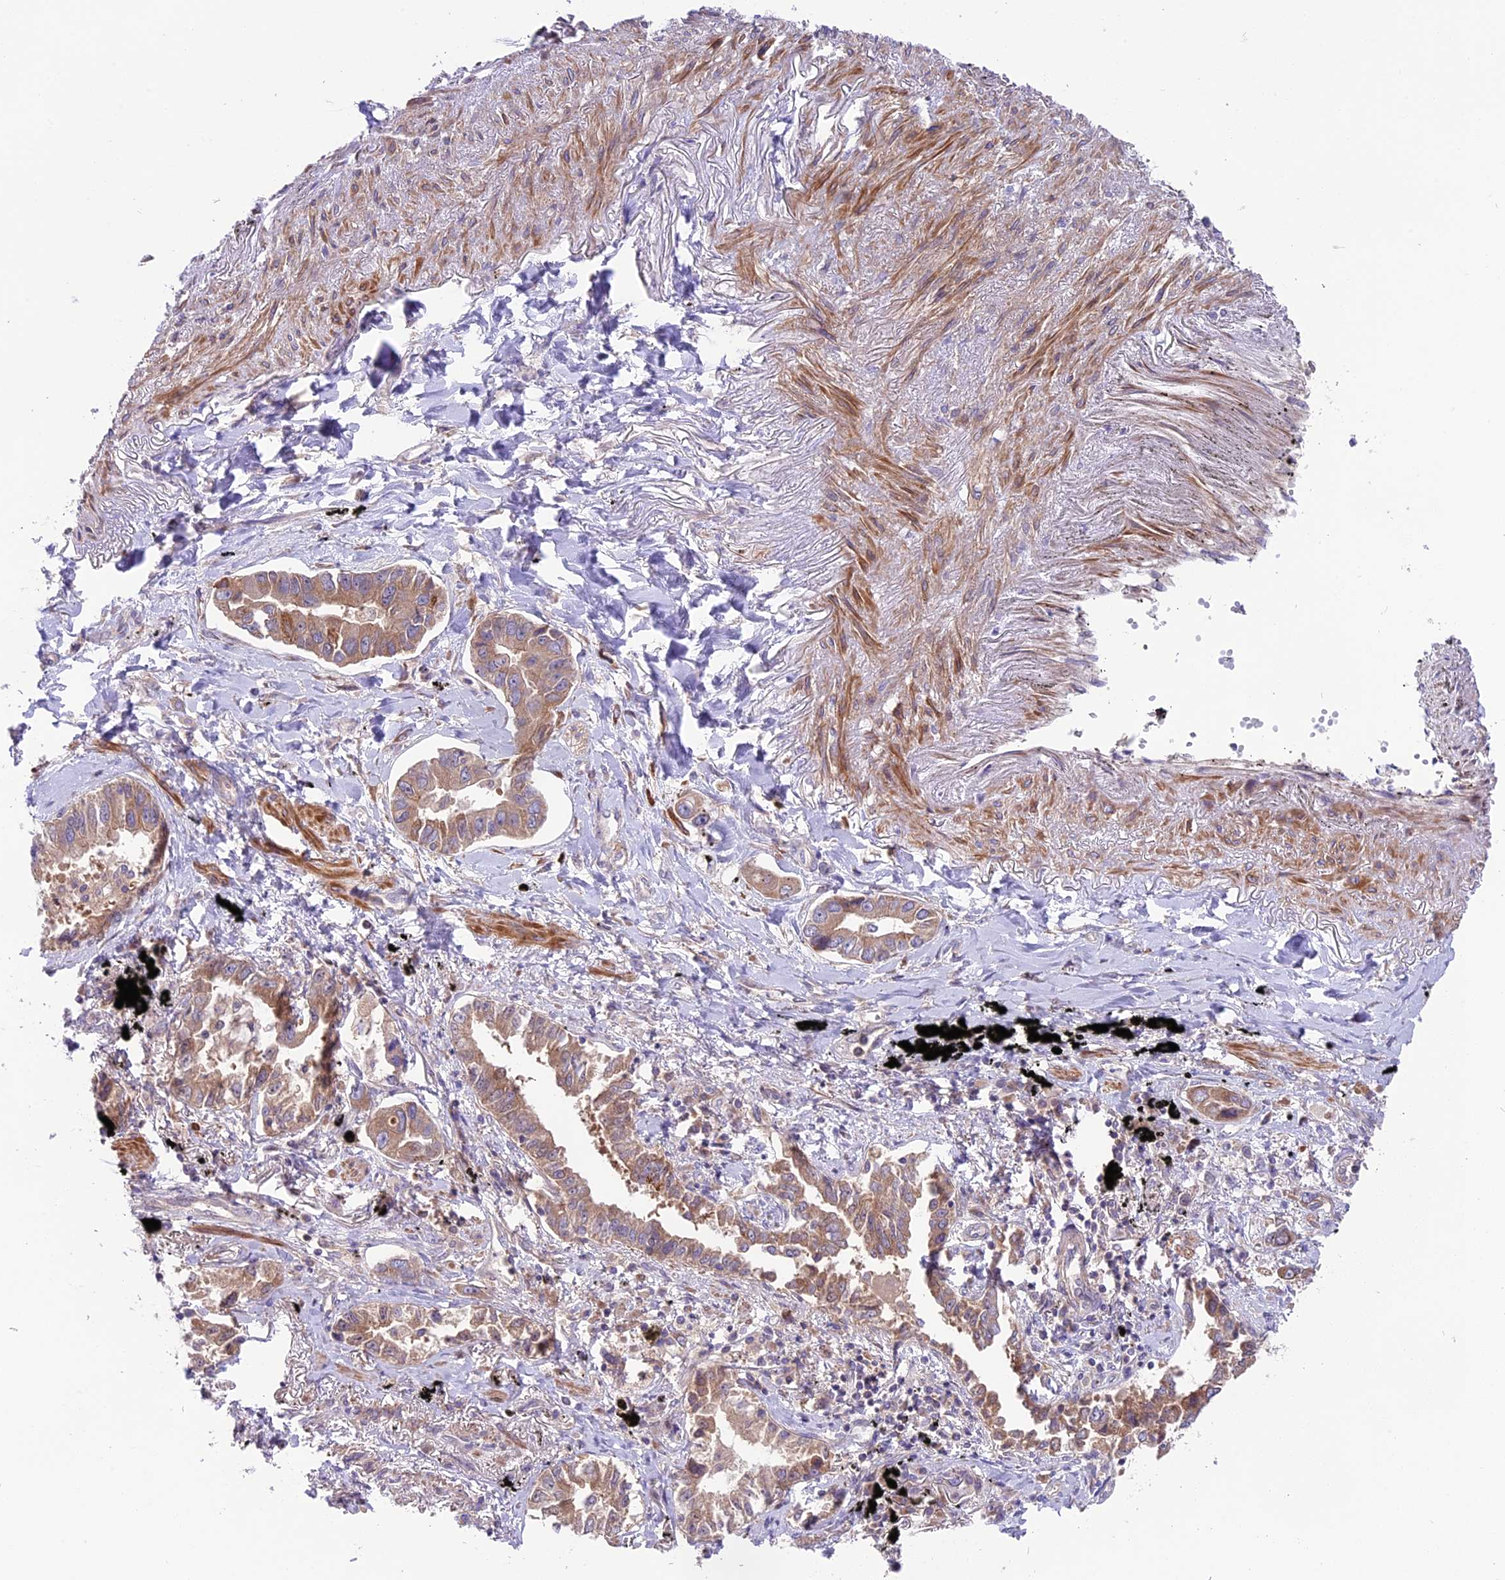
{"staining": {"intensity": "moderate", "quantity": ">75%", "location": "cytoplasmic/membranous"}, "tissue": "lung cancer", "cell_type": "Tumor cells", "image_type": "cancer", "snomed": [{"axis": "morphology", "description": "Adenocarcinoma, NOS"}, {"axis": "topography", "description": "Lung"}], "caption": "The image displays staining of lung adenocarcinoma, revealing moderate cytoplasmic/membranous protein positivity (brown color) within tumor cells.", "gene": "COG8", "patient": {"sex": "male", "age": 67}}